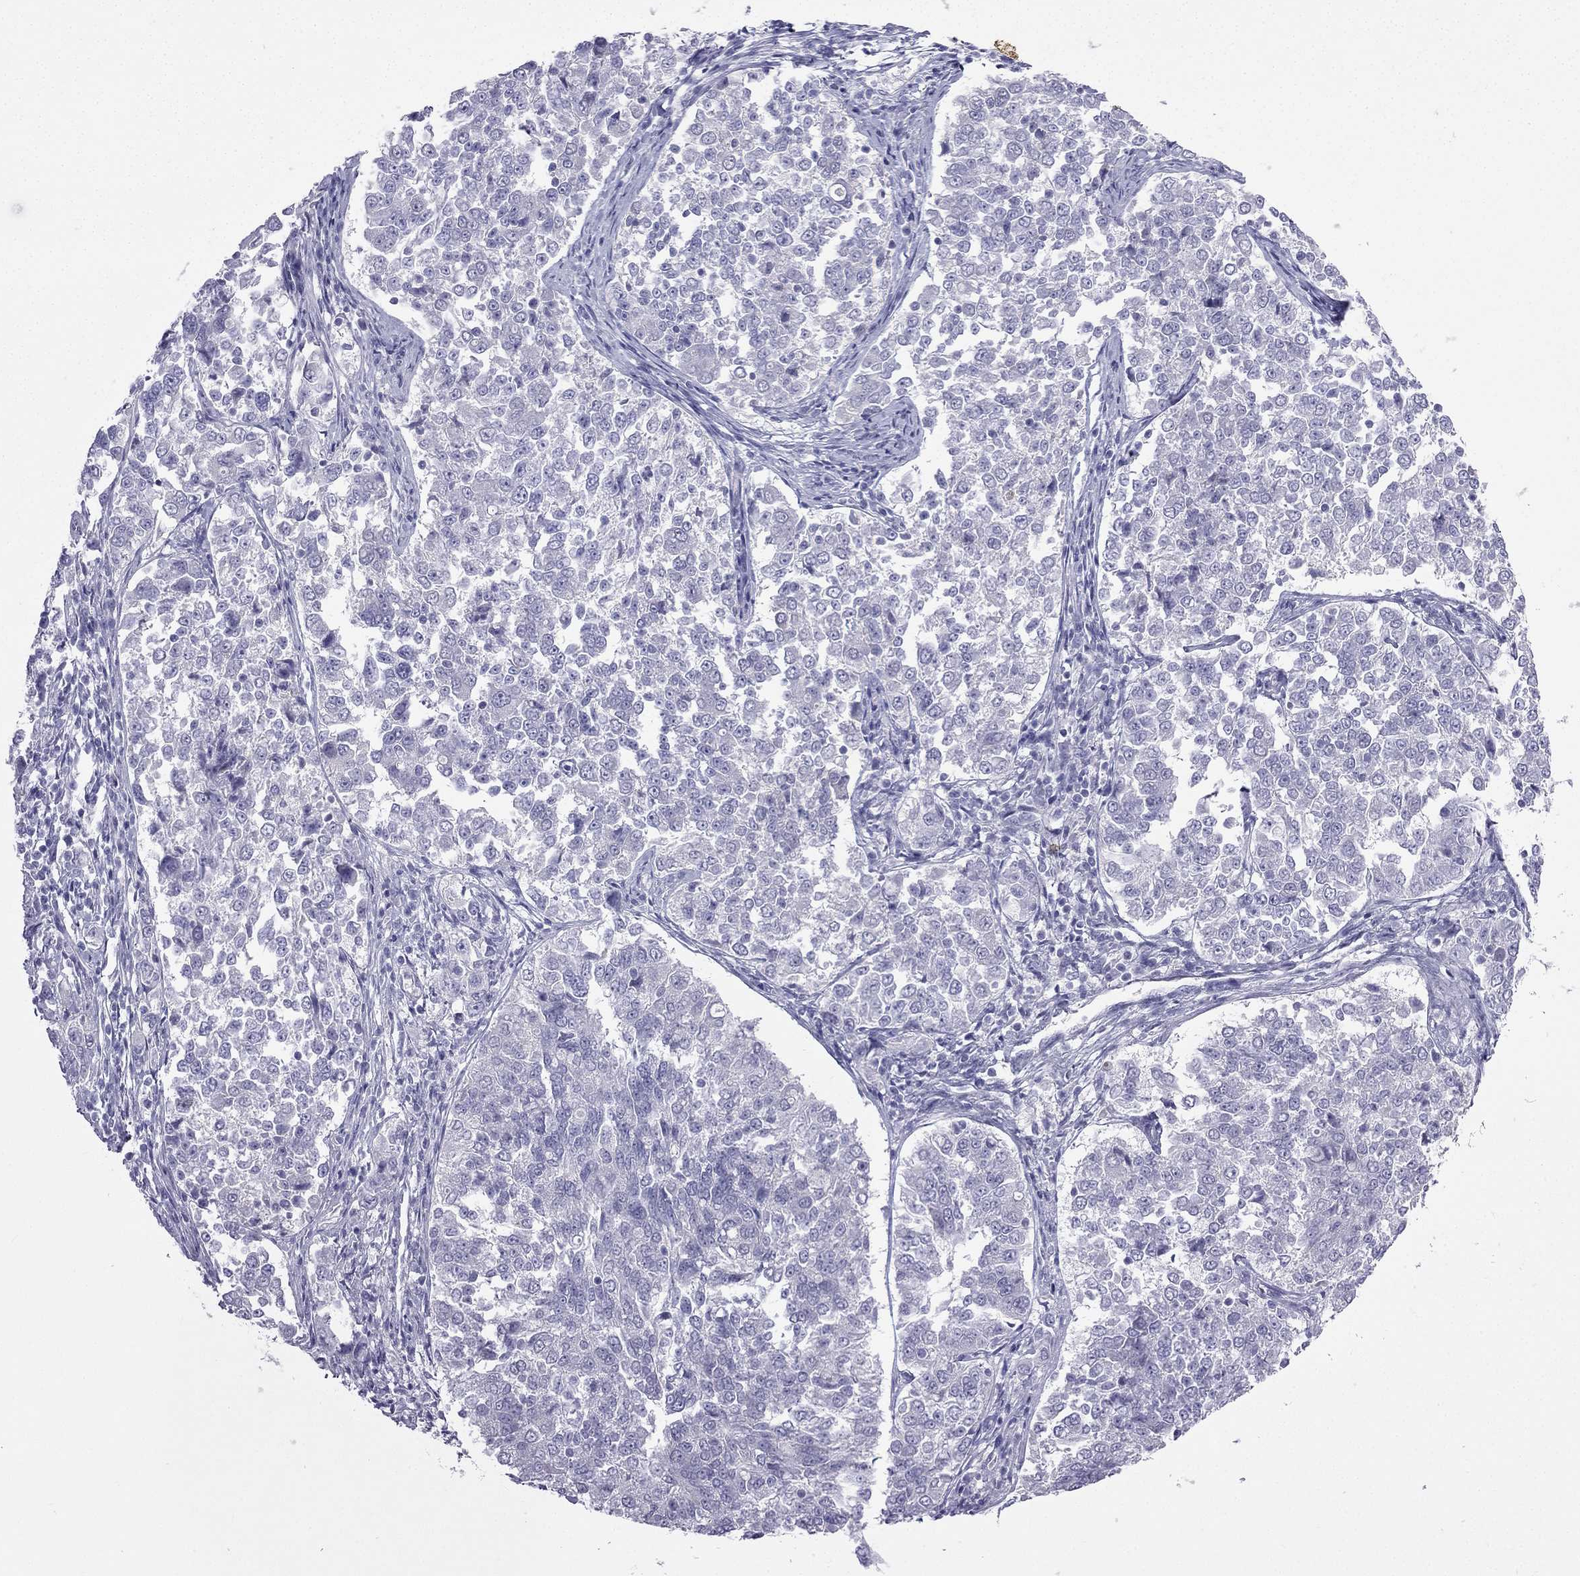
{"staining": {"intensity": "negative", "quantity": "none", "location": "none"}, "tissue": "endometrial cancer", "cell_type": "Tumor cells", "image_type": "cancer", "snomed": [{"axis": "morphology", "description": "Adenocarcinoma, NOS"}, {"axis": "topography", "description": "Endometrium"}], "caption": "Image shows no significant protein positivity in tumor cells of endometrial cancer. (Stains: DAB immunohistochemistry with hematoxylin counter stain, Microscopy: brightfield microscopy at high magnification).", "gene": "GJA8", "patient": {"sex": "female", "age": 43}}